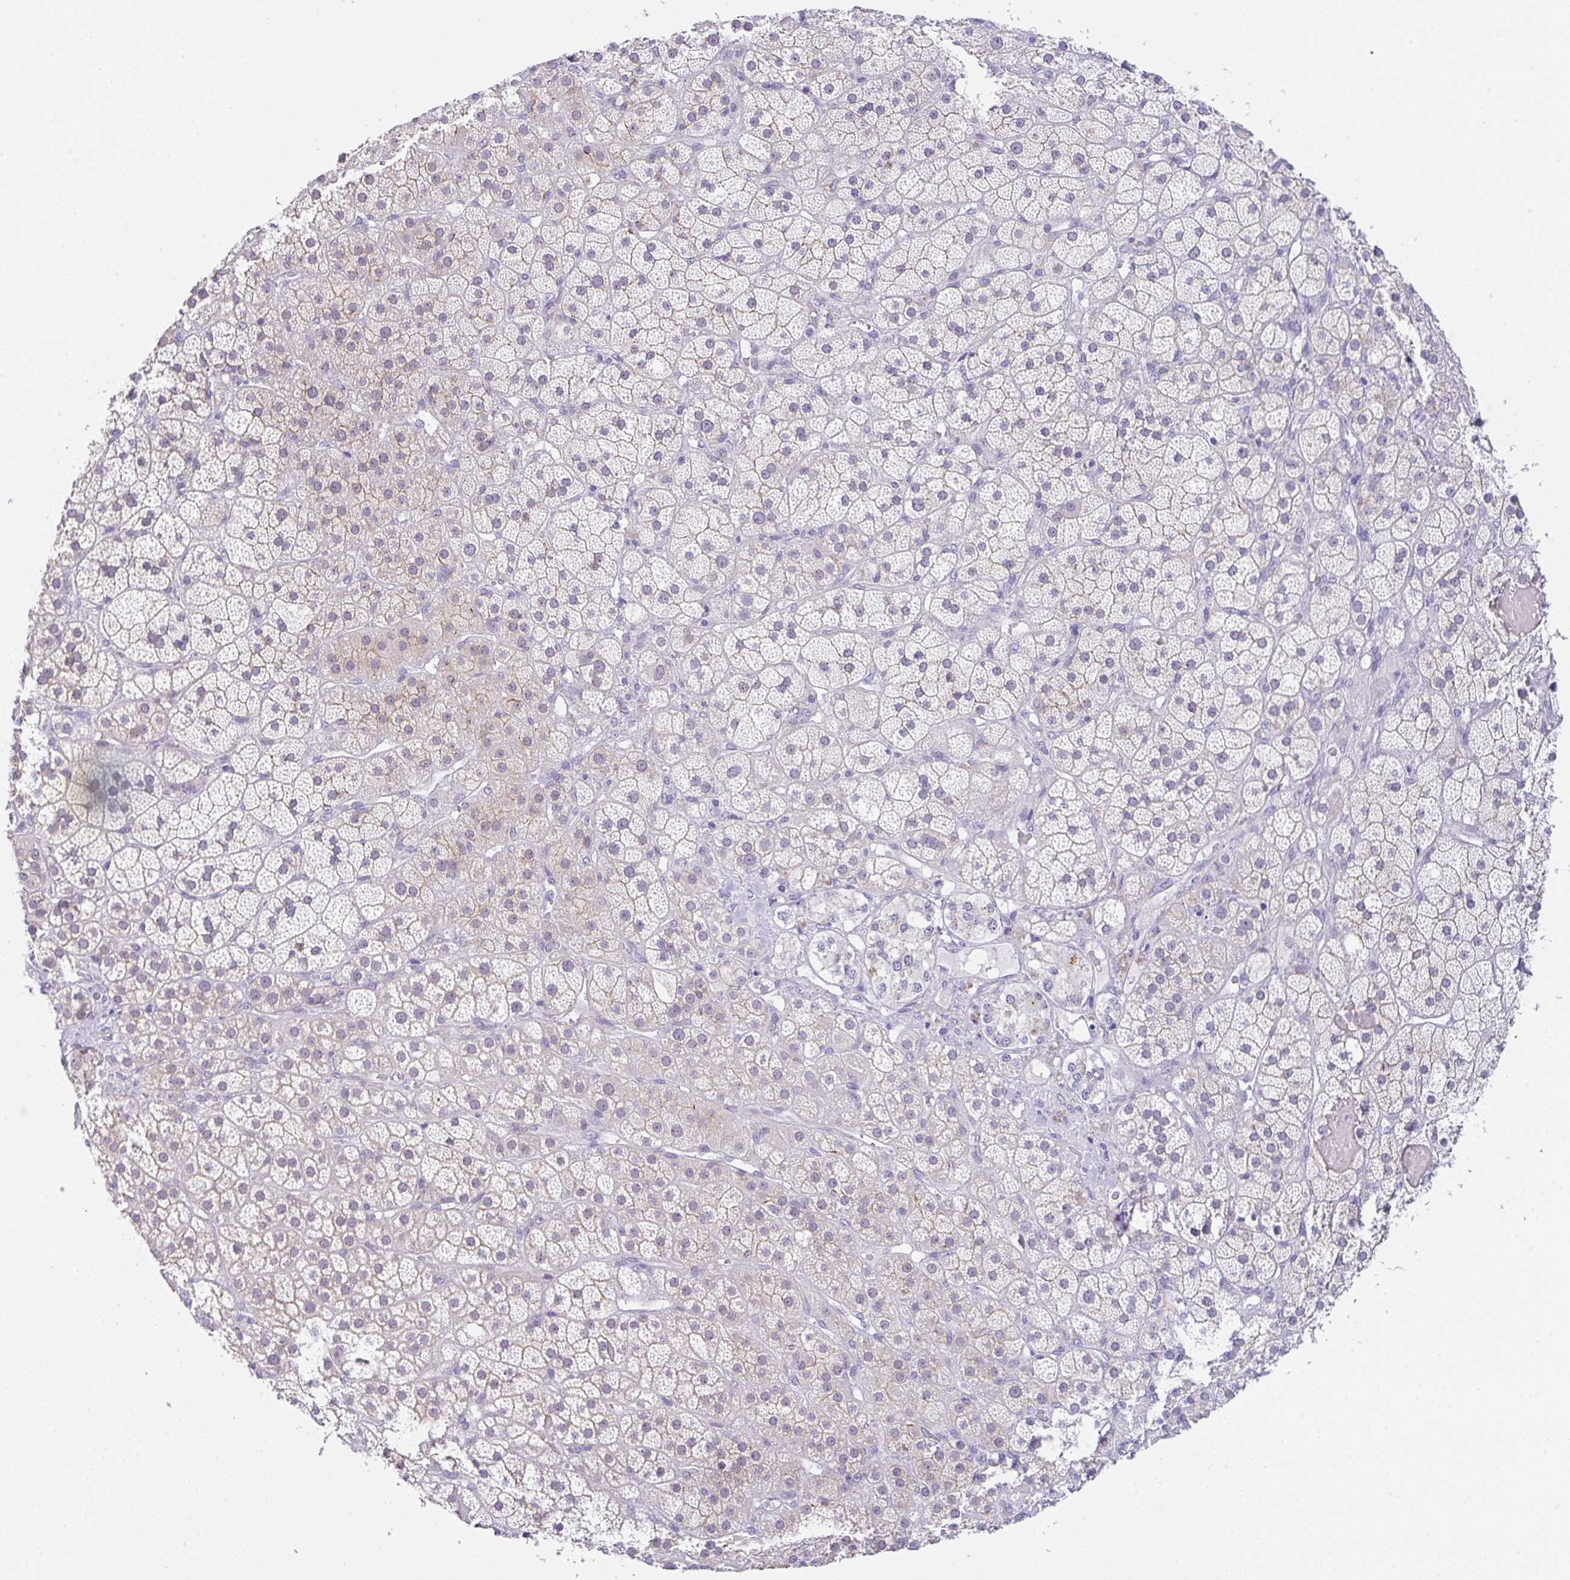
{"staining": {"intensity": "negative", "quantity": "none", "location": "none"}, "tissue": "adrenal gland", "cell_type": "Glandular cells", "image_type": "normal", "snomed": [{"axis": "morphology", "description": "Normal tissue, NOS"}, {"axis": "topography", "description": "Adrenal gland"}], "caption": "The image demonstrates no significant staining in glandular cells of adrenal gland.", "gene": "CGNL1", "patient": {"sex": "male", "age": 57}}